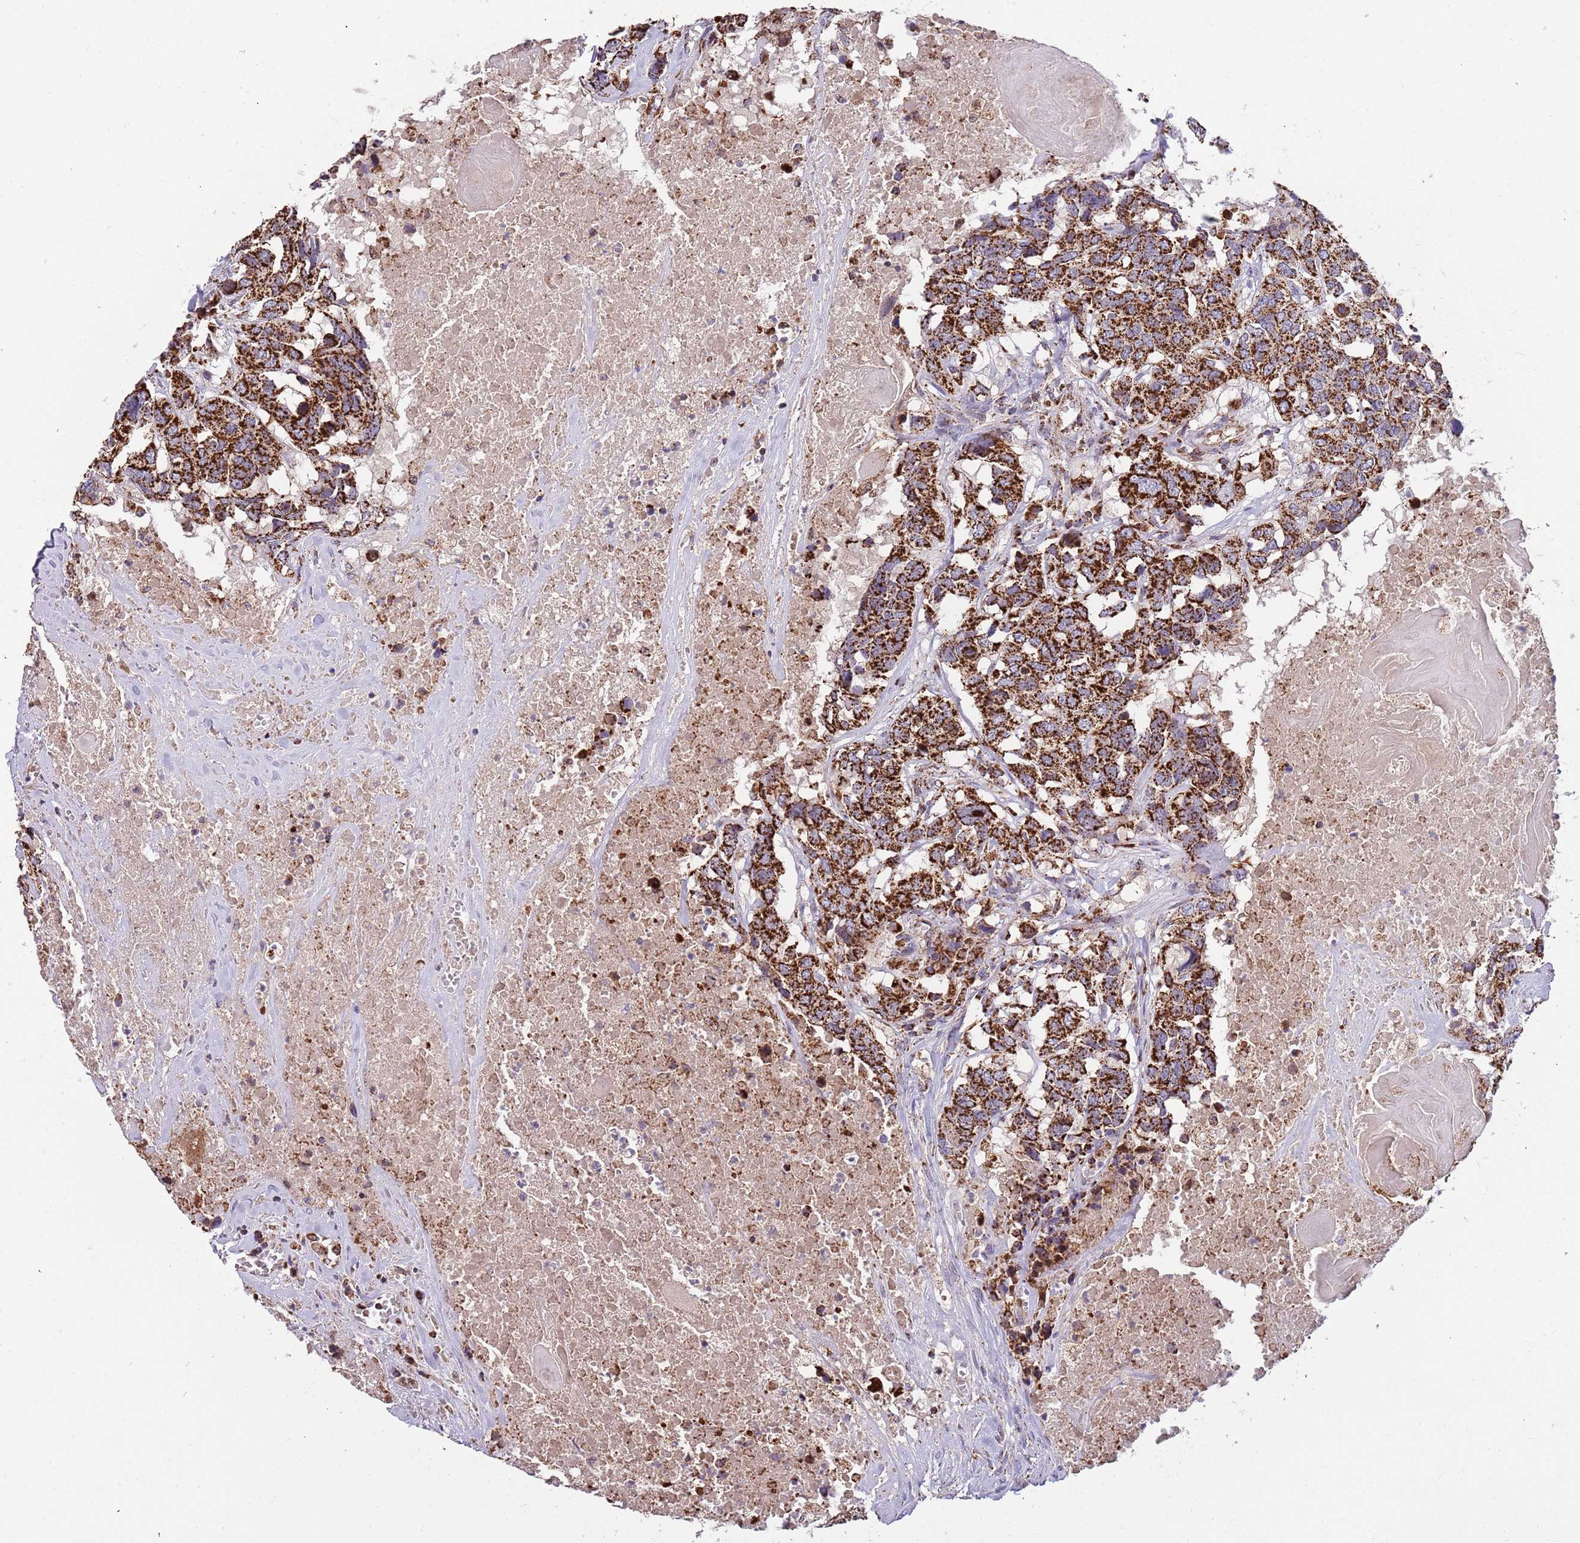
{"staining": {"intensity": "strong", "quantity": ">75%", "location": "cytoplasmic/membranous"}, "tissue": "head and neck cancer", "cell_type": "Tumor cells", "image_type": "cancer", "snomed": [{"axis": "morphology", "description": "Squamous cell carcinoma, NOS"}, {"axis": "topography", "description": "Head-Neck"}], "caption": "Head and neck squamous cell carcinoma stained with a protein marker shows strong staining in tumor cells.", "gene": "VPS16", "patient": {"sex": "male", "age": 66}}